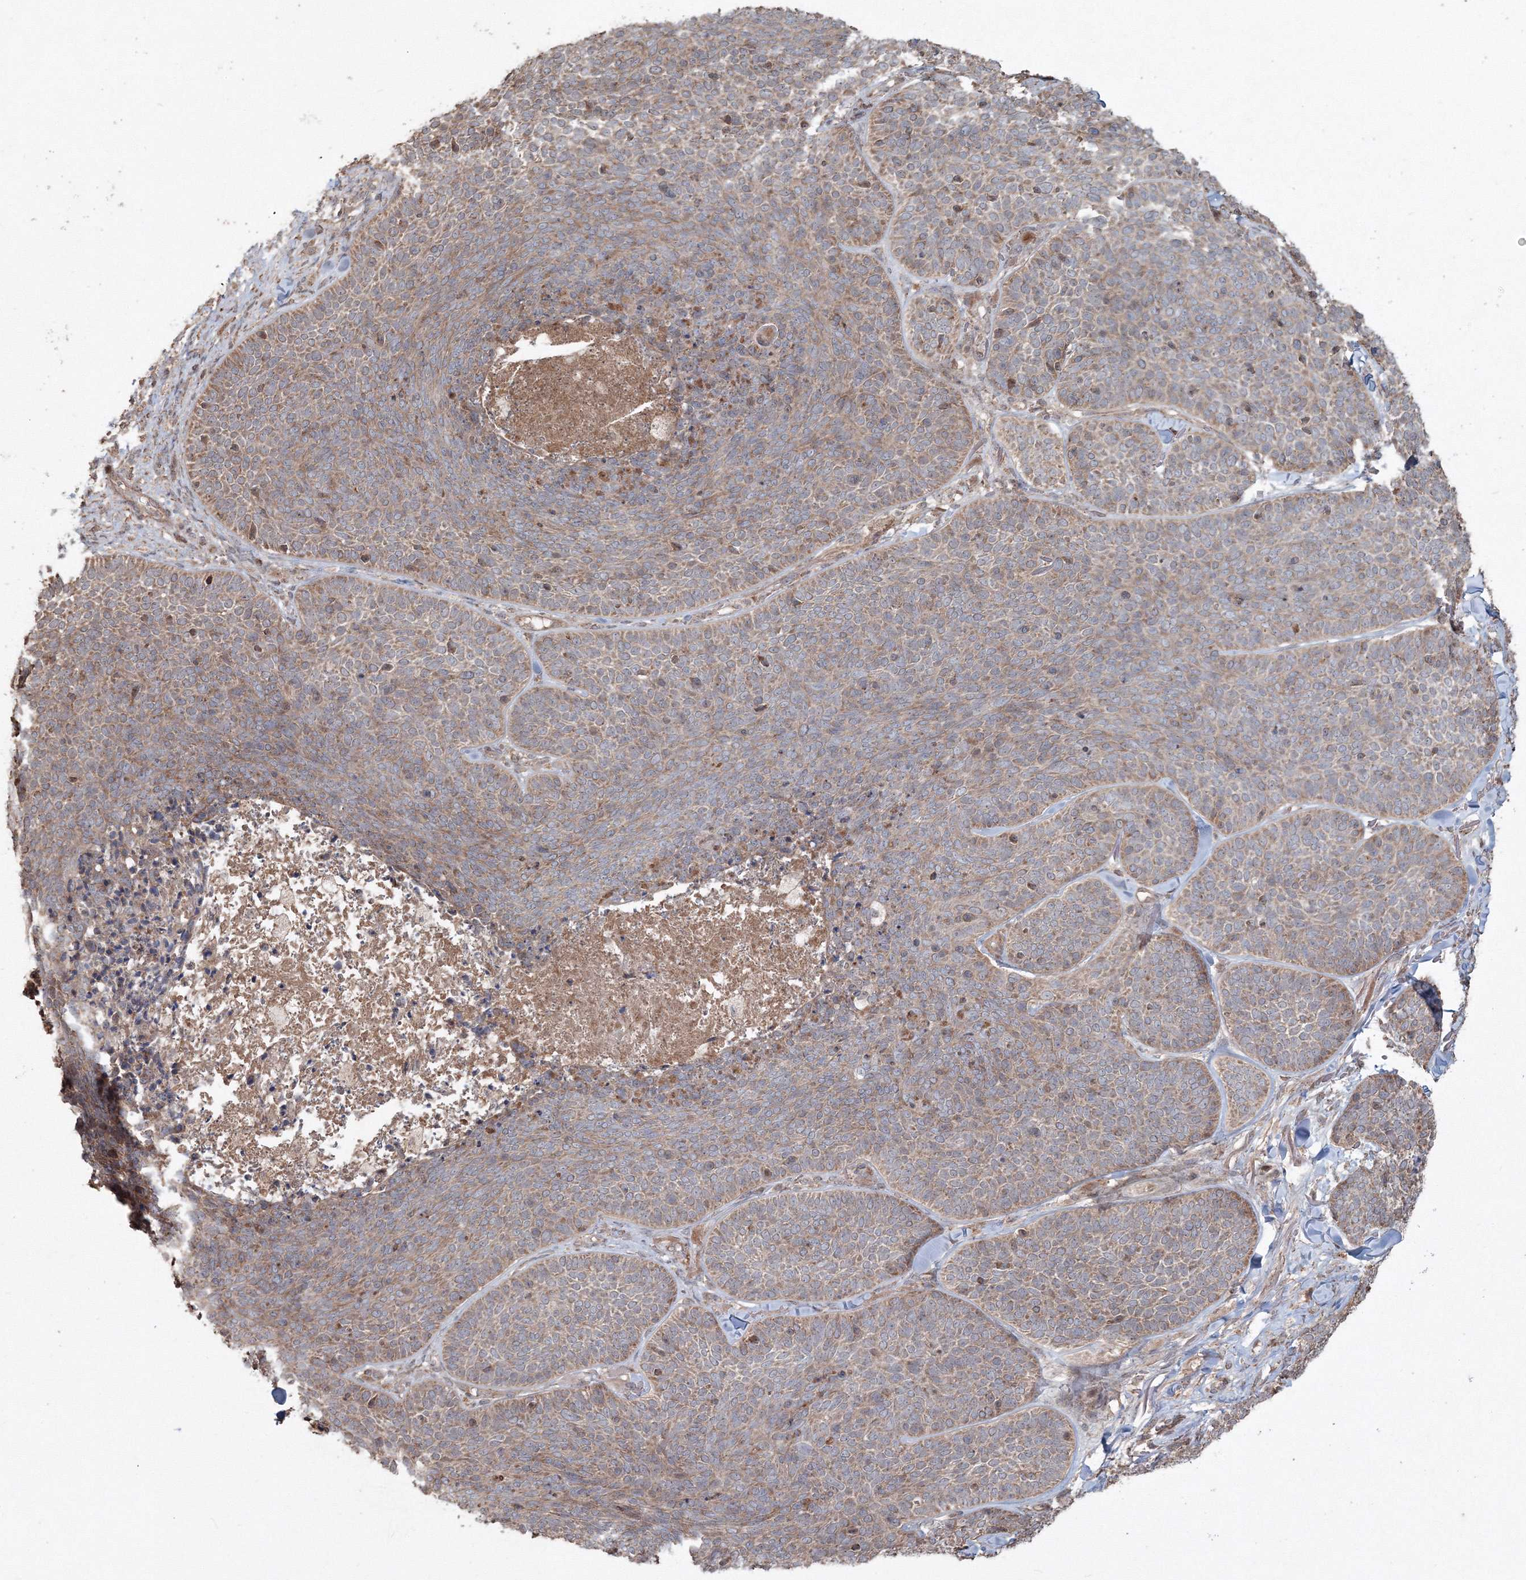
{"staining": {"intensity": "moderate", "quantity": ">75%", "location": "cytoplasmic/membranous"}, "tissue": "skin cancer", "cell_type": "Tumor cells", "image_type": "cancer", "snomed": [{"axis": "morphology", "description": "Basal cell carcinoma"}, {"axis": "topography", "description": "Skin"}], "caption": "Skin basal cell carcinoma stained for a protein displays moderate cytoplasmic/membranous positivity in tumor cells. Nuclei are stained in blue.", "gene": "ANAPC16", "patient": {"sex": "male", "age": 85}}